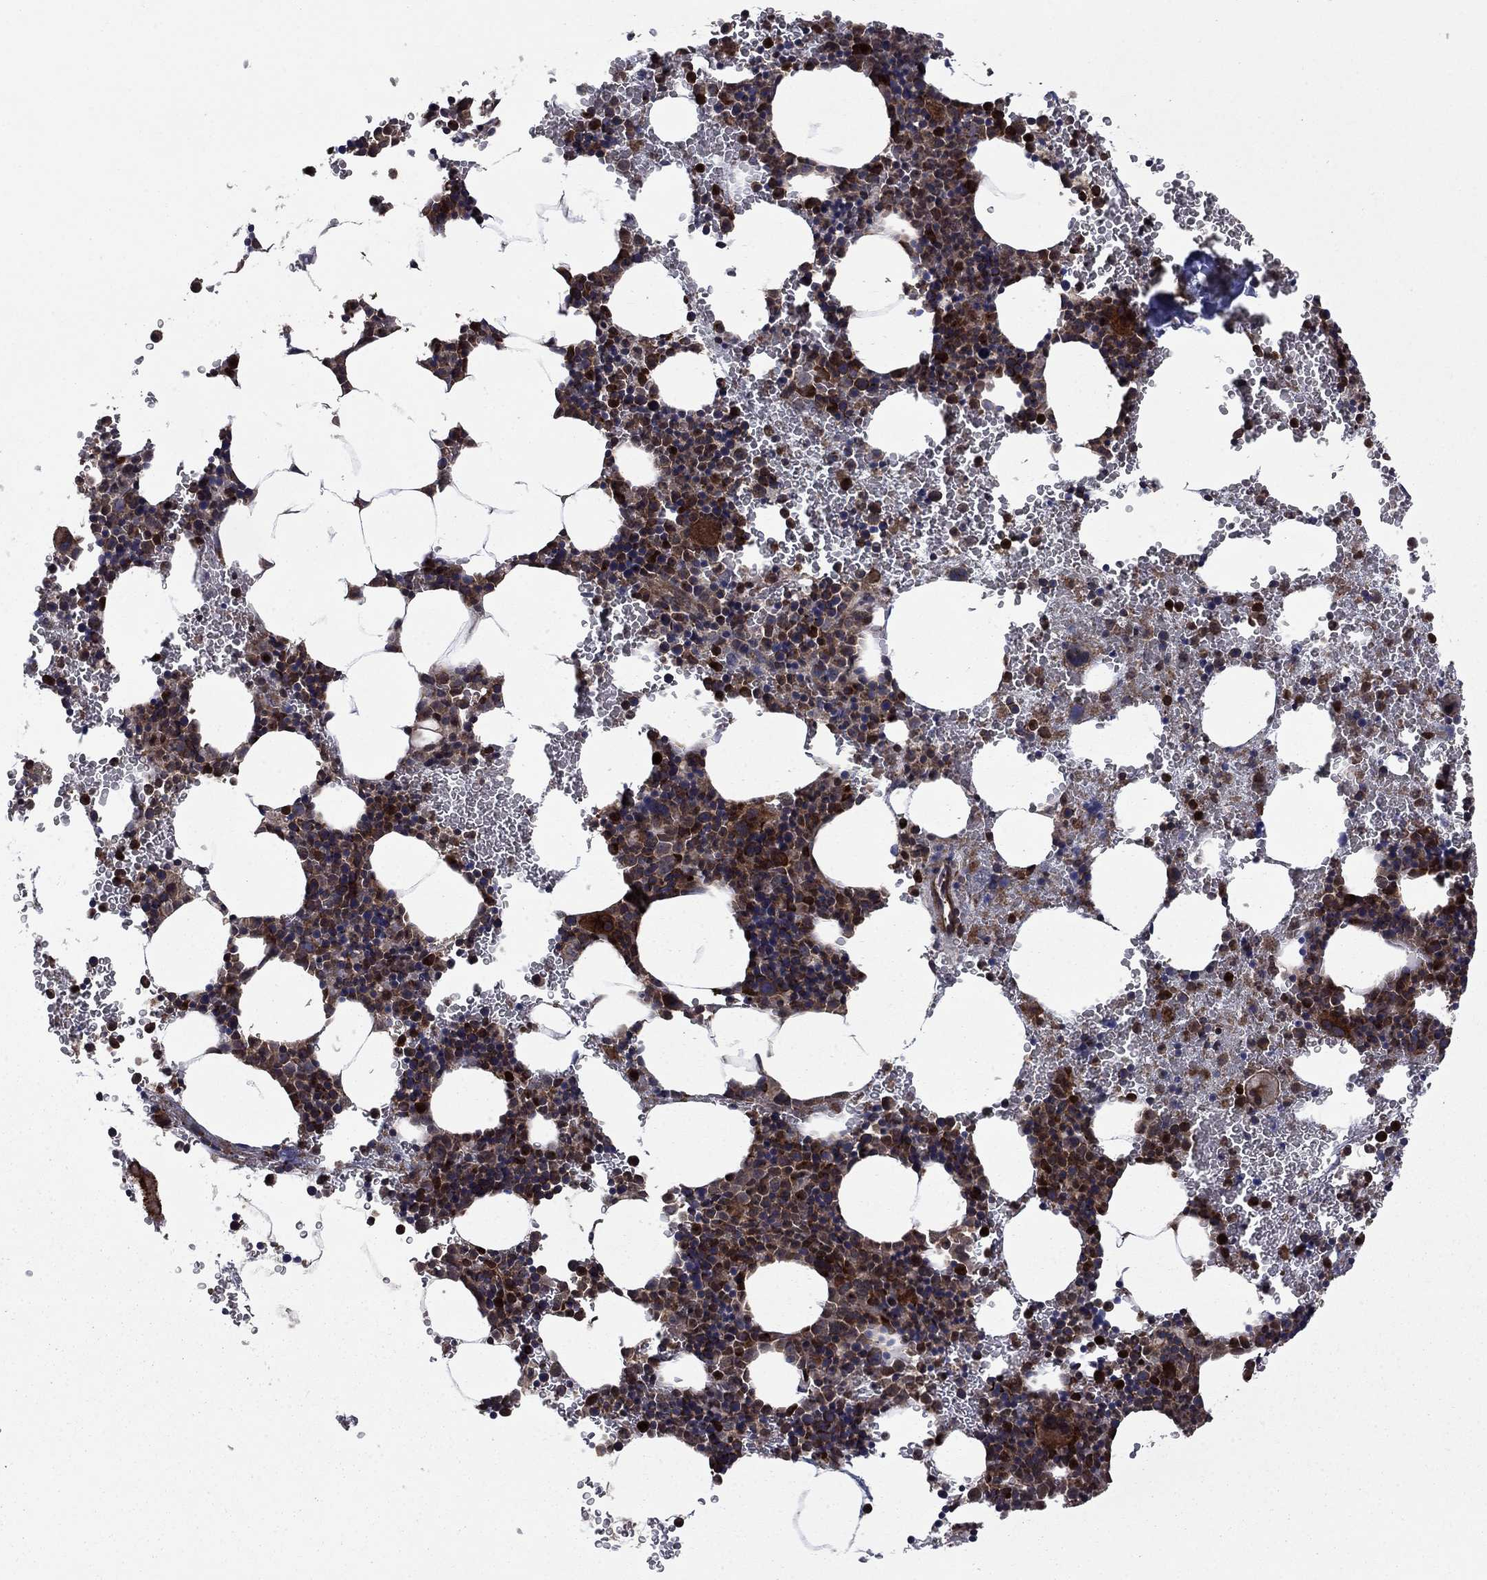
{"staining": {"intensity": "strong", "quantity": "25%-75%", "location": "nuclear"}, "tissue": "bone marrow", "cell_type": "Hematopoietic cells", "image_type": "normal", "snomed": [{"axis": "morphology", "description": "Normal tissue, NOS"}, {"axis": "topography", "description": "Bone marrow"}], "caption": "Strong nuclear staining is seen in about 25%-75% of hematopoietic cells in unremarkable bone marrow. The staining was performed using DAB to visualize the protein expression in brown, while the nuclei were stained in blue with hematoxylin (Magnification: 20x).", "gene": "HDAC4", "patient": {"sex": "male", "age": 50}}